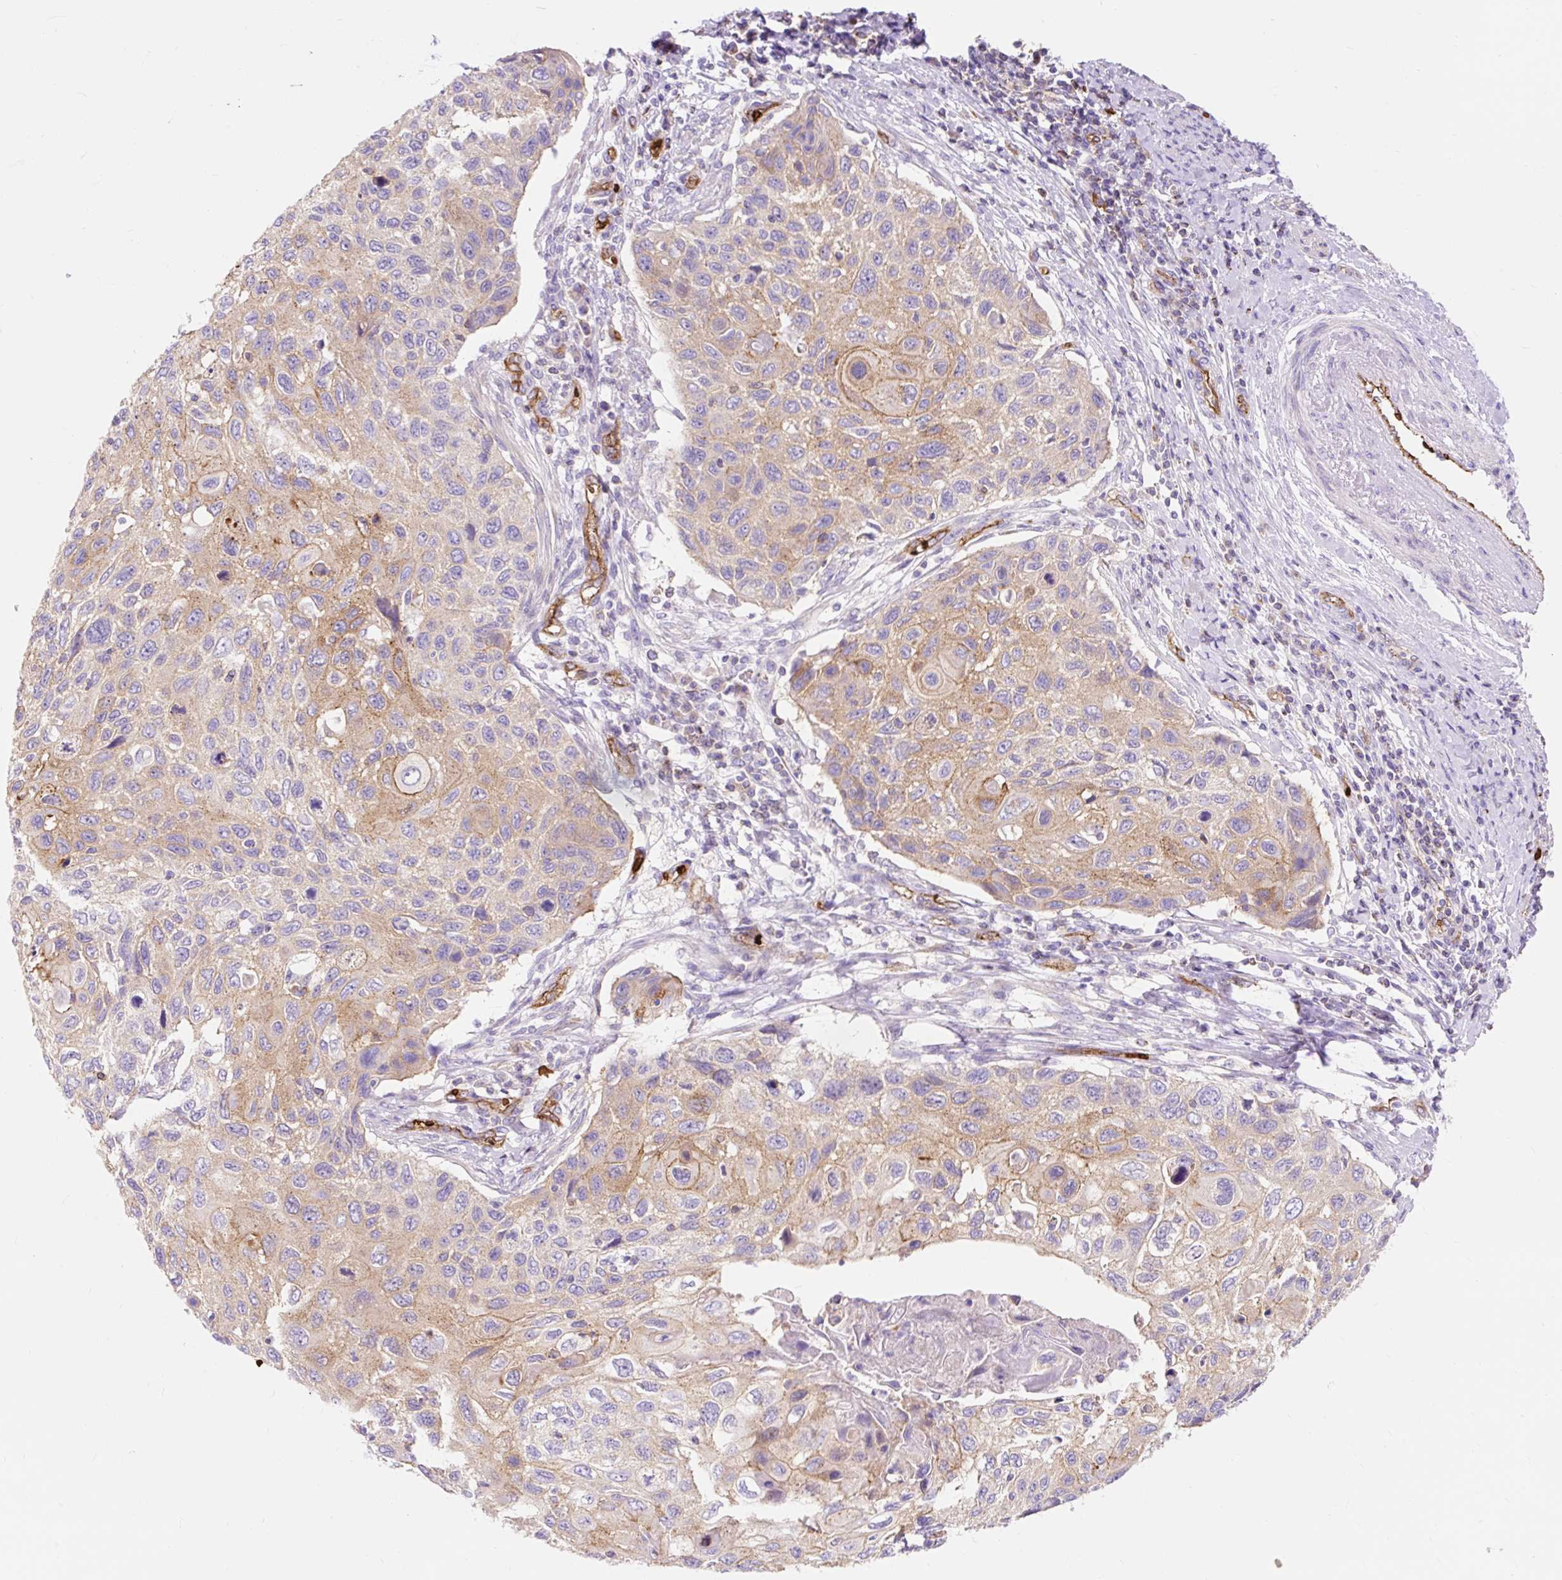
{"staining": {"intensity": "moderate", "quantity": "25%-75%", "location": "cytoplasmic/membranous"}, "tissue": "cervical cancer", "cell_type": "Tumor cells", "image_type": "cancer", "snomed": [{"axis": "morphology", "description": "Squamous cell carcinoma, NOS"}, {"axis": "topography", "description": "Cervix"}], "caption": "Moderate cytoplasmic/membranous positivity for a protein is appreciated in approximately 25%-75% of tumor cells of cervical cancer (squamous cell carcinoma) using immunohistochemistry.", "gene": "HIP1R", "patient": {"sex": "female", "age": 70}}